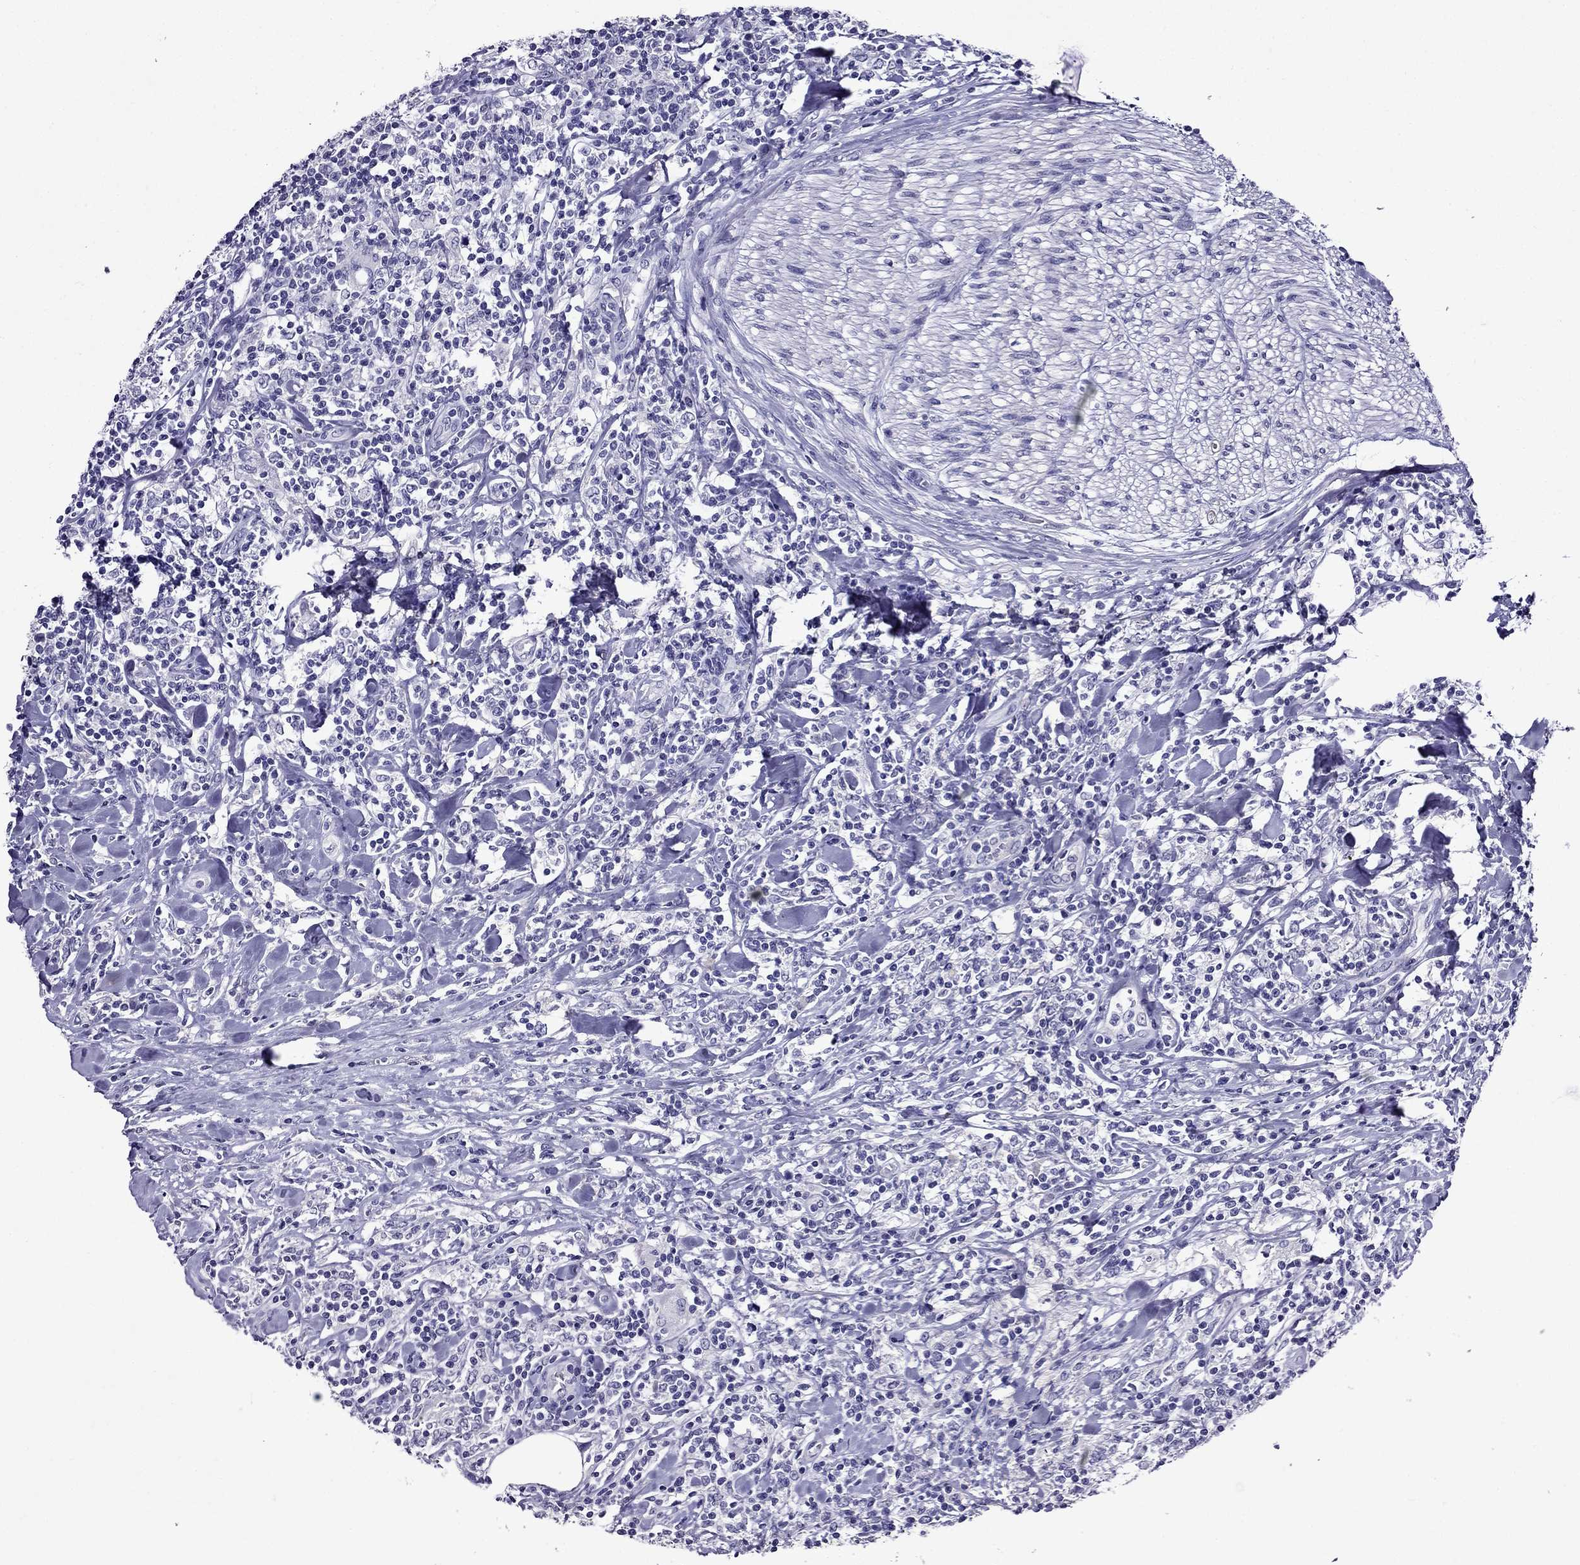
{"staining": {"intensity": "negative", "quantity": "none", "location": "none"}, "tissue": "lymphoma", "cell_type": "Tumor cells", "image_type": "cancer", "snomed": [{"axis": "morphology", "description": "Malignant lymphoma, non-Hodgkin's type, High grade"}, {"axis": "topography", "description": "Lymph node"}], "caption": "This image is of lymphoma stained with immunohistochemistry to label a protein in brown with the nuclei are counter-stained blue. There is no positivity in tumor cells. (Brightfield microscopy of DAB immunohistochemistry (IHC) at high magnification).", "gene": "DNAH17", "patient": {"sex": "female", "age": 84}}